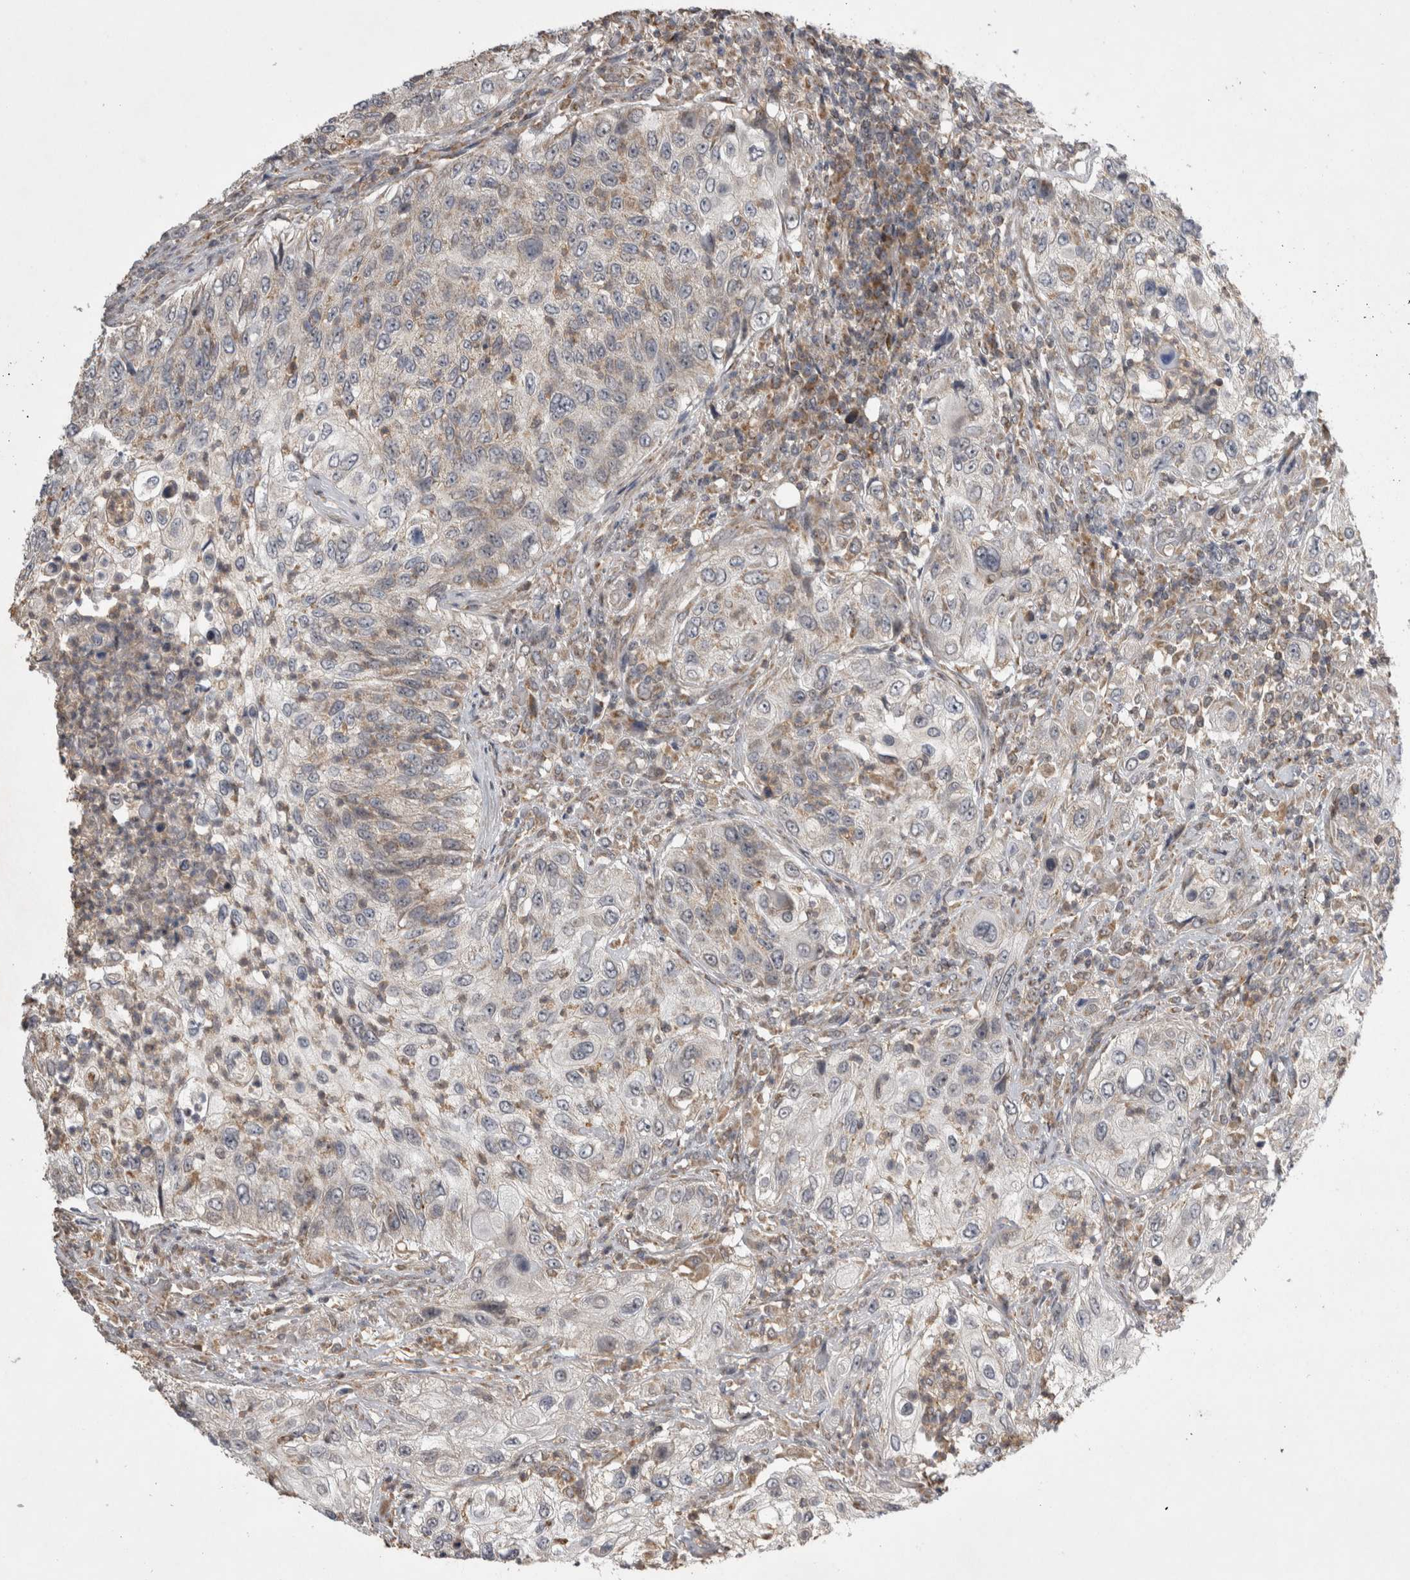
{"staining": {"intensity": "weak", "quantity": "<25%", "location": "cytoplasmic/membranous"}, "tissue": "urothelial cancer", "cell_type": "Tumor cells", "image_type": "cancer", "snomed": [{"axis": "morphology", "description": "Urothelial carcinoma, High grade"}, {"axis": "topography", "description": "Urinary bladder"}], "caption": "Immunohistochemical staining of urothelial cancer reveals no significant staining in tumor cells.", "gene": "KCNIP1", "patient": {"sex": "female", "age": 60}}